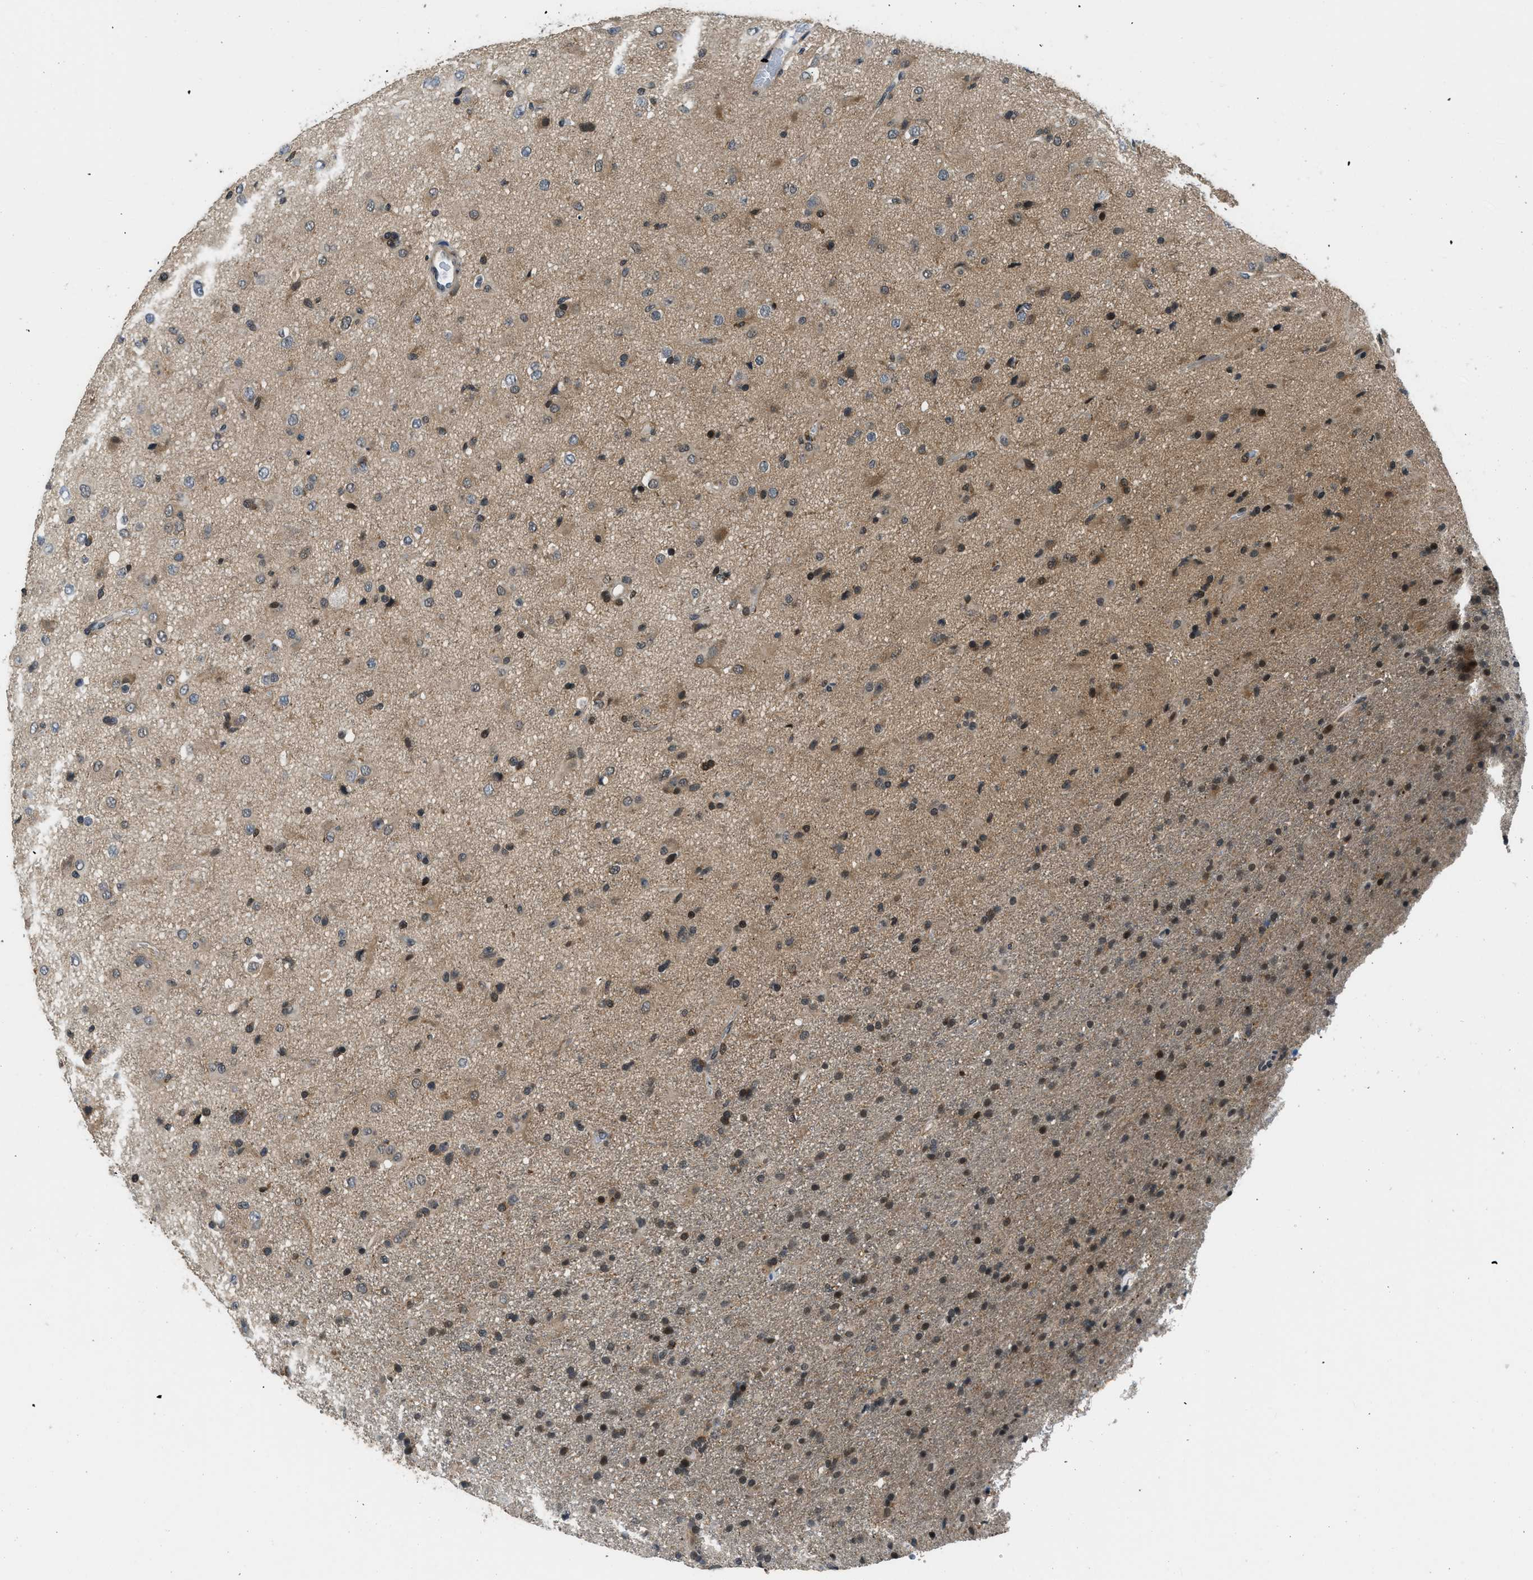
{"staining": {"intensity": "moderate", "quantity": "25%-75%", "location": "nuclear"}, "tissue": "glioma", "cell_type": "Tumor cells", "image_type": "cancer", "snomed": [{"axis": "morphology", "description": "Glioma, malignant, Low grade"}, {"axis": "topography", "description": "Brain"}], "caption": "Human malignant glioma (low-grade) stained with a protein marker demonstrates moderate staining in tumor cells.", "gene": "MTMR1", "patient": {"sex": "male", "age": 65}}